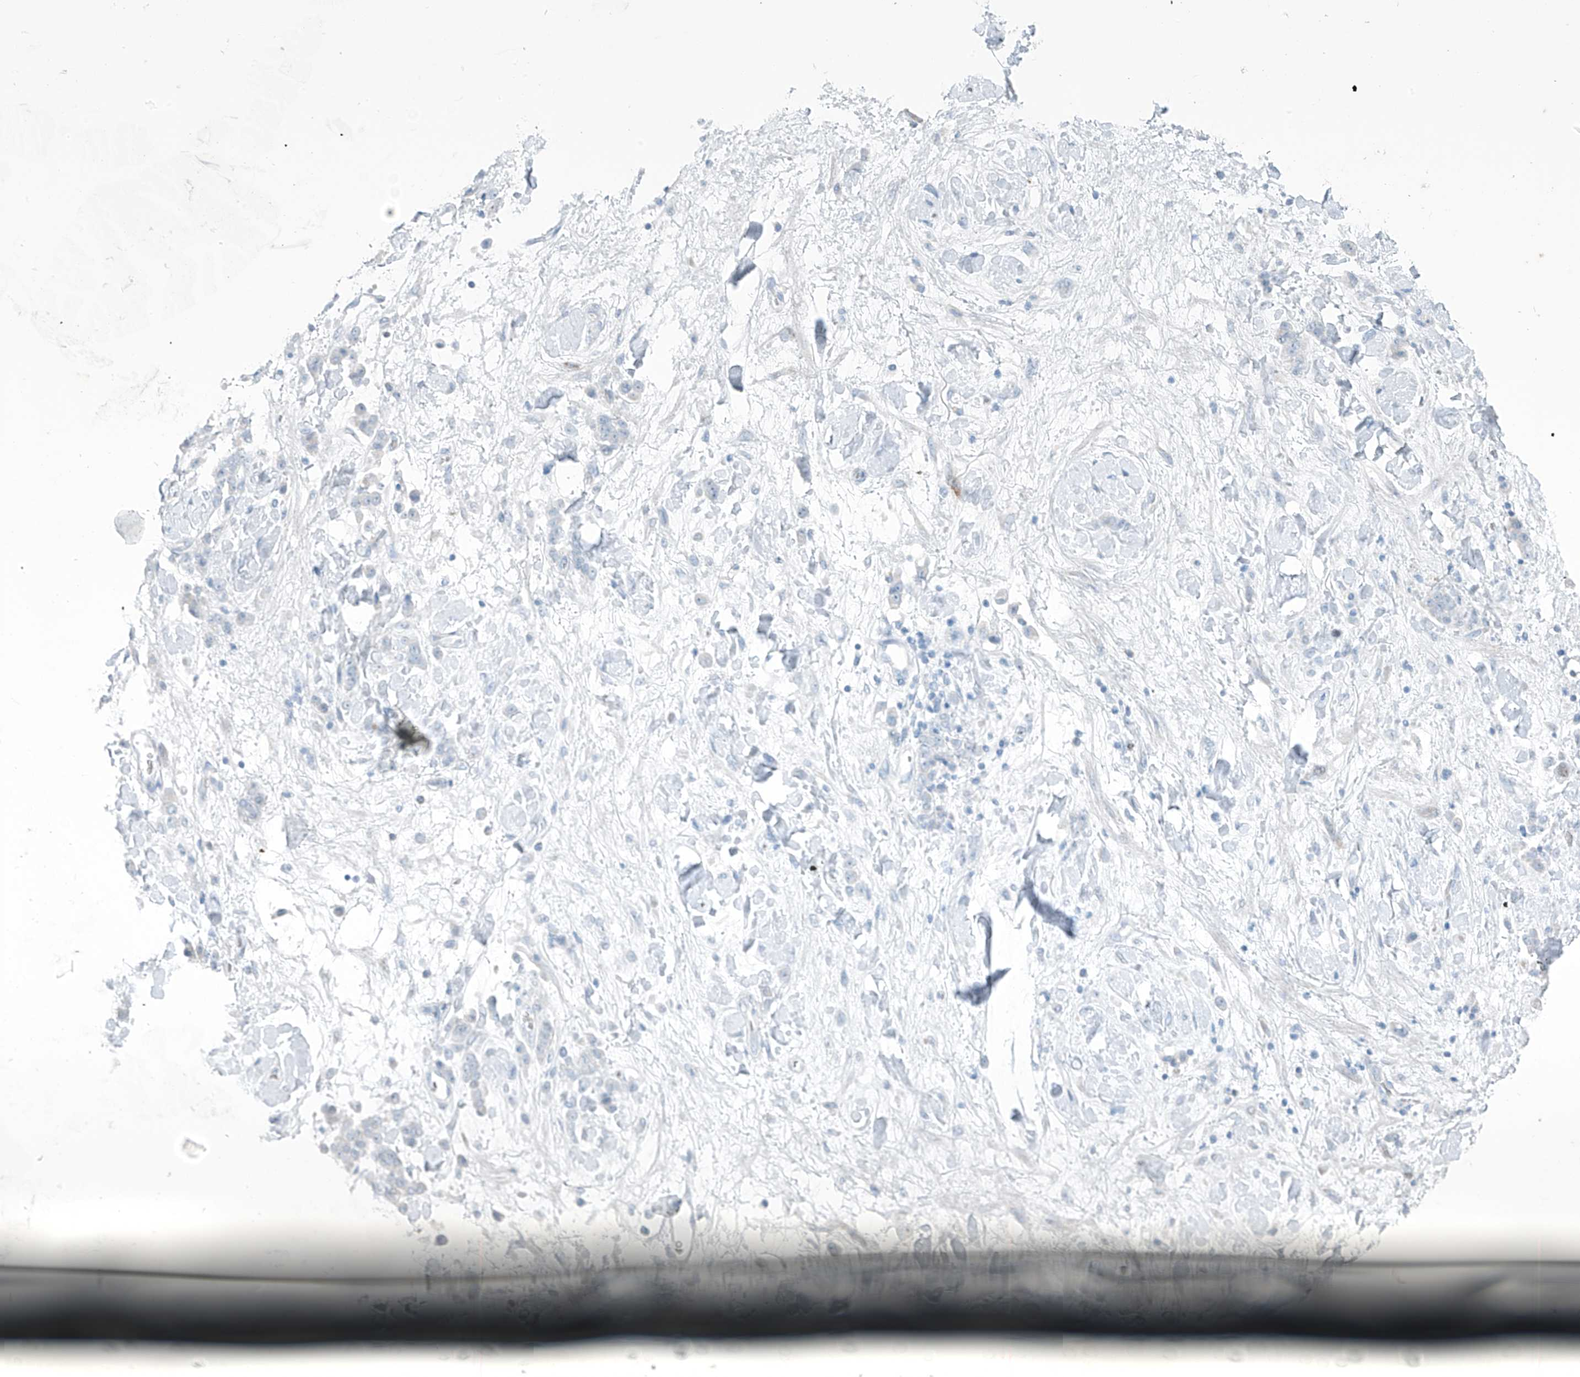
{"staining": {"intensity": "negative", "quantity": "none", "location": "none"}, "tissue": "stomach cancer", "cell_type": "Tumor cells", "image_type": "cancer", "snomed": [{"axis": "morphology", "description": "Normal tissue, NOS"}, {"axis": "morphology", "description": "Adenocarcinoma, NOS"}, {"axis": "topography", "description": "Stomach"}], "caption": "This is a micrograph of immunohistochemistry (IHC) staining of stomach adenocarcinoma, which shows no expression in tumor cells. (DAB (3,3'-diaminobenzidine) IHC with hematoxylin counter stain).", "gene": "SLC25A43", "patient": {"sex": "male", "age": 82}}